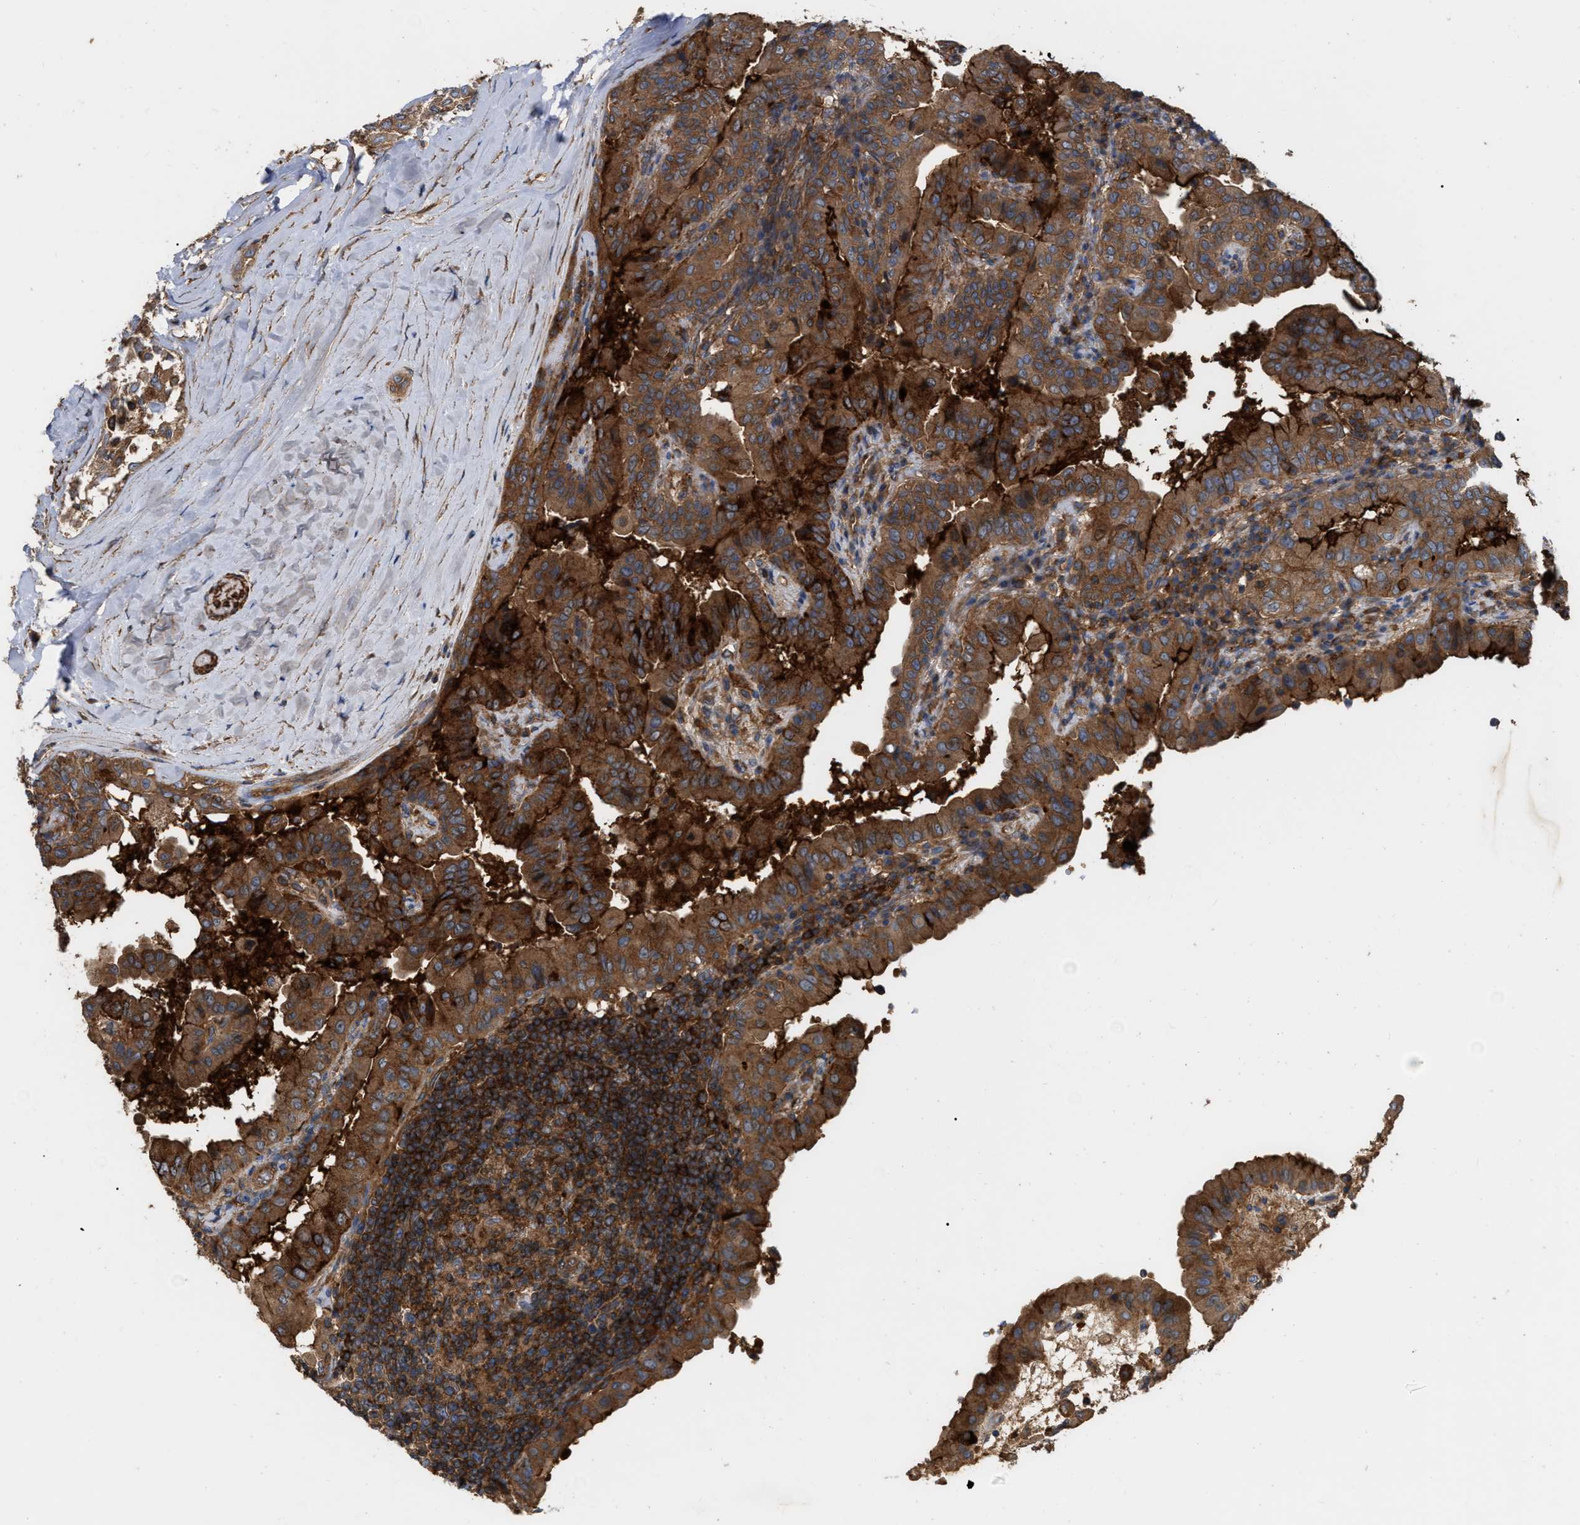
{"staining": {"intensity": "strong", "quantity": ">75%", "location": "cytoplasmic/membranous"}, "tissue": "thyroid cancer", "cell_type": "Tumor cells", "image_type": "cancer", "snomed": [{"axis": "morphology", "description": "Papillary adenocarcinoma, NOS"}, {"axis": "topography", "description": "Thyroid gland"}], "caption": "IHC micrograph of neoplastic tissue: thyroid cancer (papillary adenocarcinoma) stained using immunohistochemistry (IHC) reveals high levels of strong protein expression localized specifically in the cytoplasmic/membranous of tumor cells, appearing as a cytoplasmic/membranous brown color.", "gene": "RABEP1", "patient": {"sex": "male", "age": 33}}